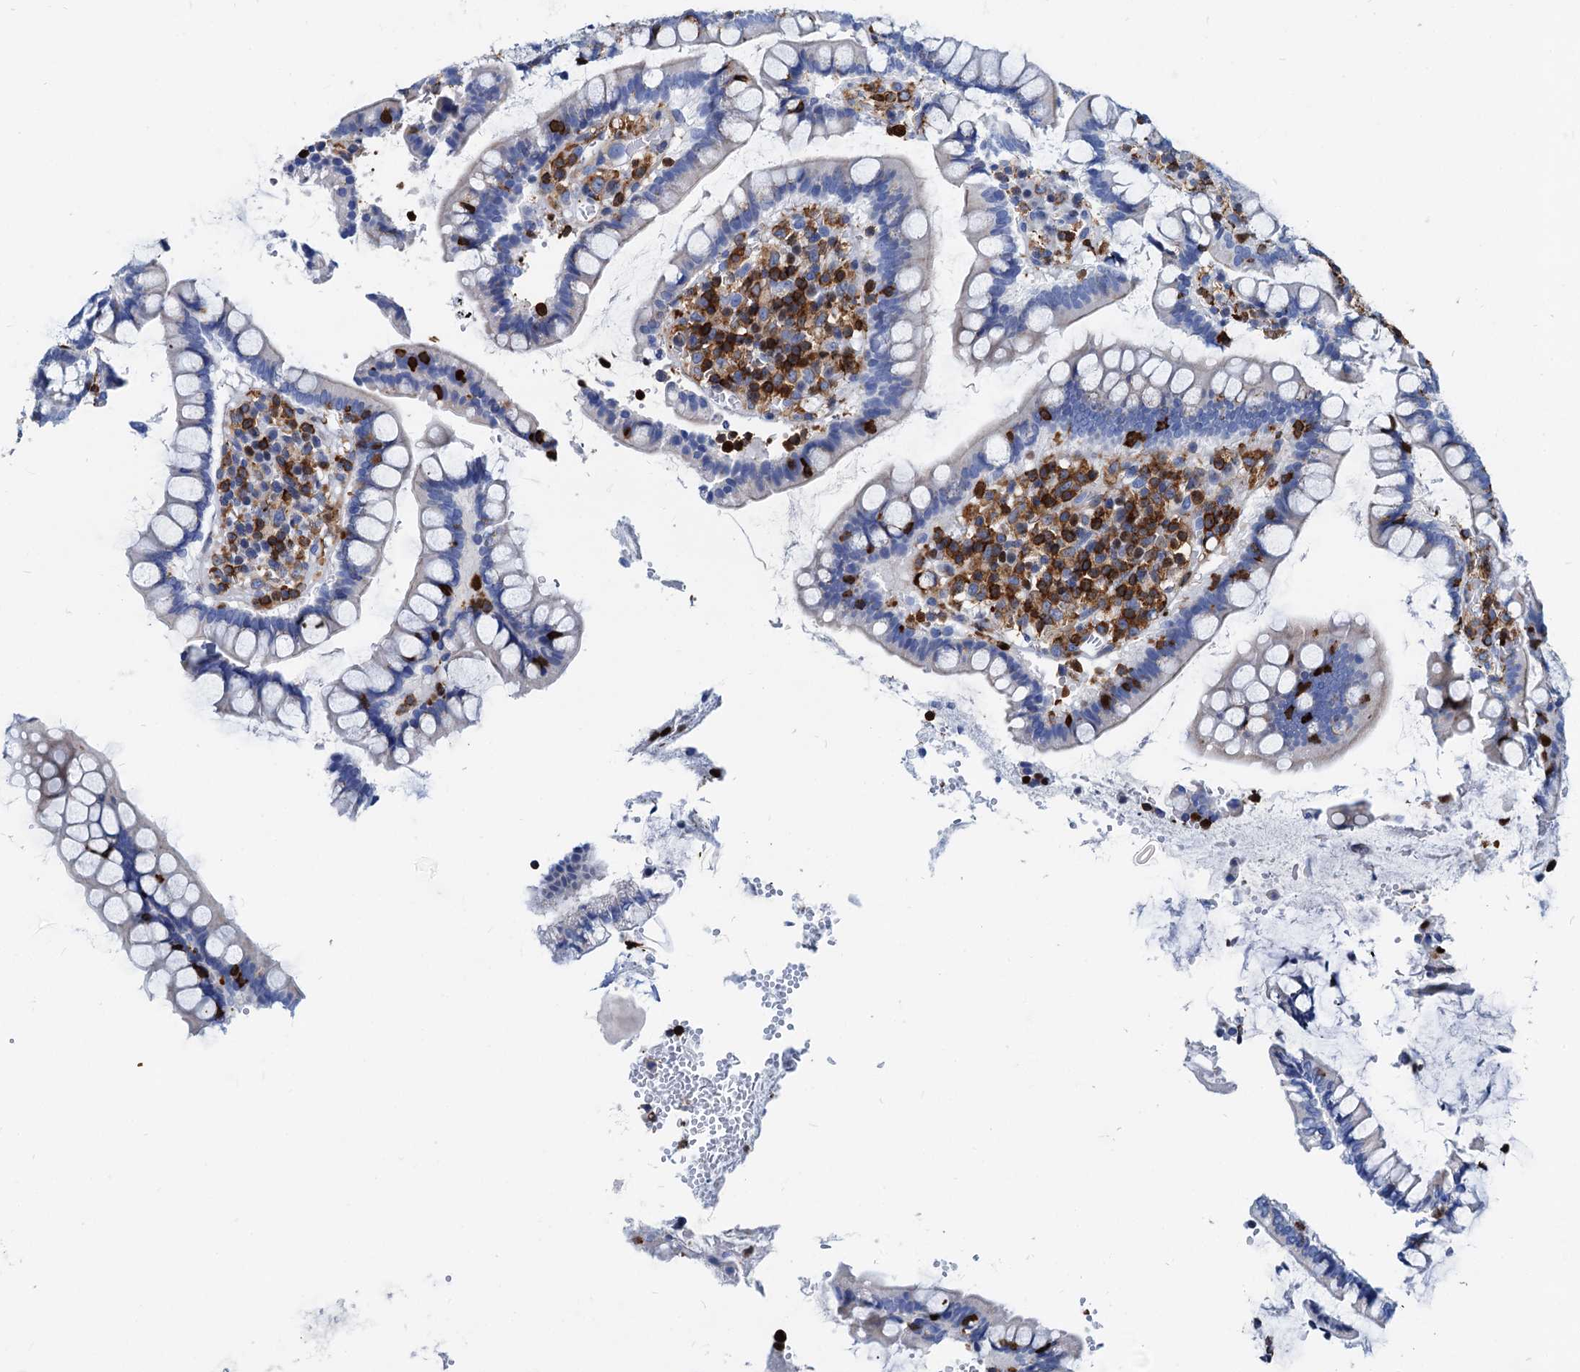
{"staining": {"intensity": "negative", "quantity": "none", "location": "none"}, "tissue": "colon", "cell_type": "Endothelial cells", "image_type": "normal", "snomed": [{"axis": "morphology", "description": "Normal tissue, NOS"}, {"axis": "topography", "description": "Colon"}], "caption": "This micrograph is of unremarkable colon stained with immunohistochemistry to label a protein in brown with the nuclei are counter-stained blue. There is no positivity in endothelial cells. (IHC, brightfield microscopy, high magnification).", "gene": "LCP2", "patient": {"sex": "female", "age": 79}}